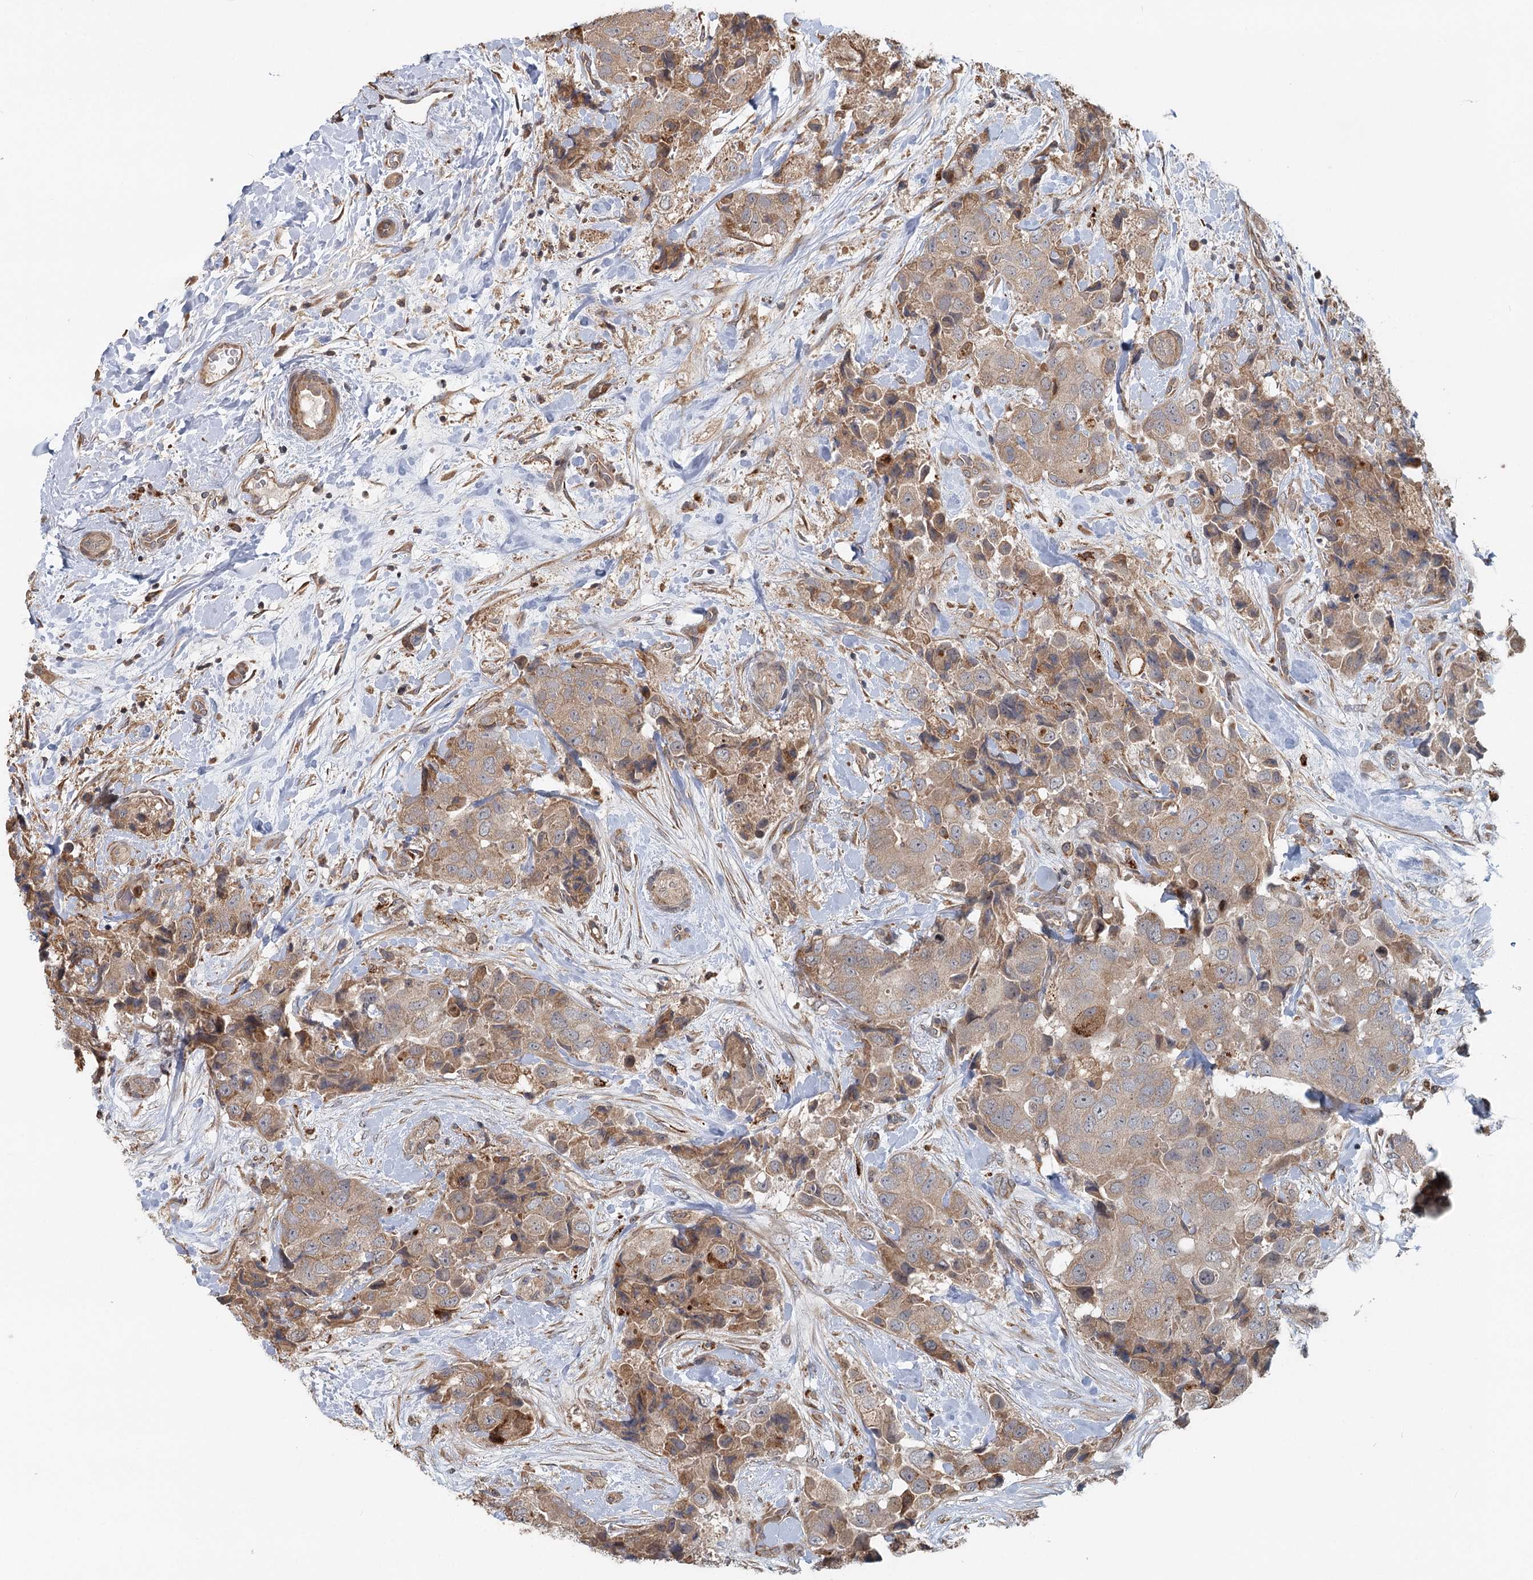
{"staining": {"intensity": "weak", "quantity": "25%-75%", "location": "cytoplasmic/membranous"}, "tissue": "breast cancer", "cell_type": "Tumor cells", "image_type": "cancer", "snomed": [{"axis": "morphology", "description": "Duct carcinoma"}, {"axis": "topography", "description": "Breast"}], "caption": "Invasive ductal carcinoma (breast) stained with a protein marker demonstrates weak staining in tumor cells.", "gene": "RNF111", "patient": {"sex": "female", "age": 62}}